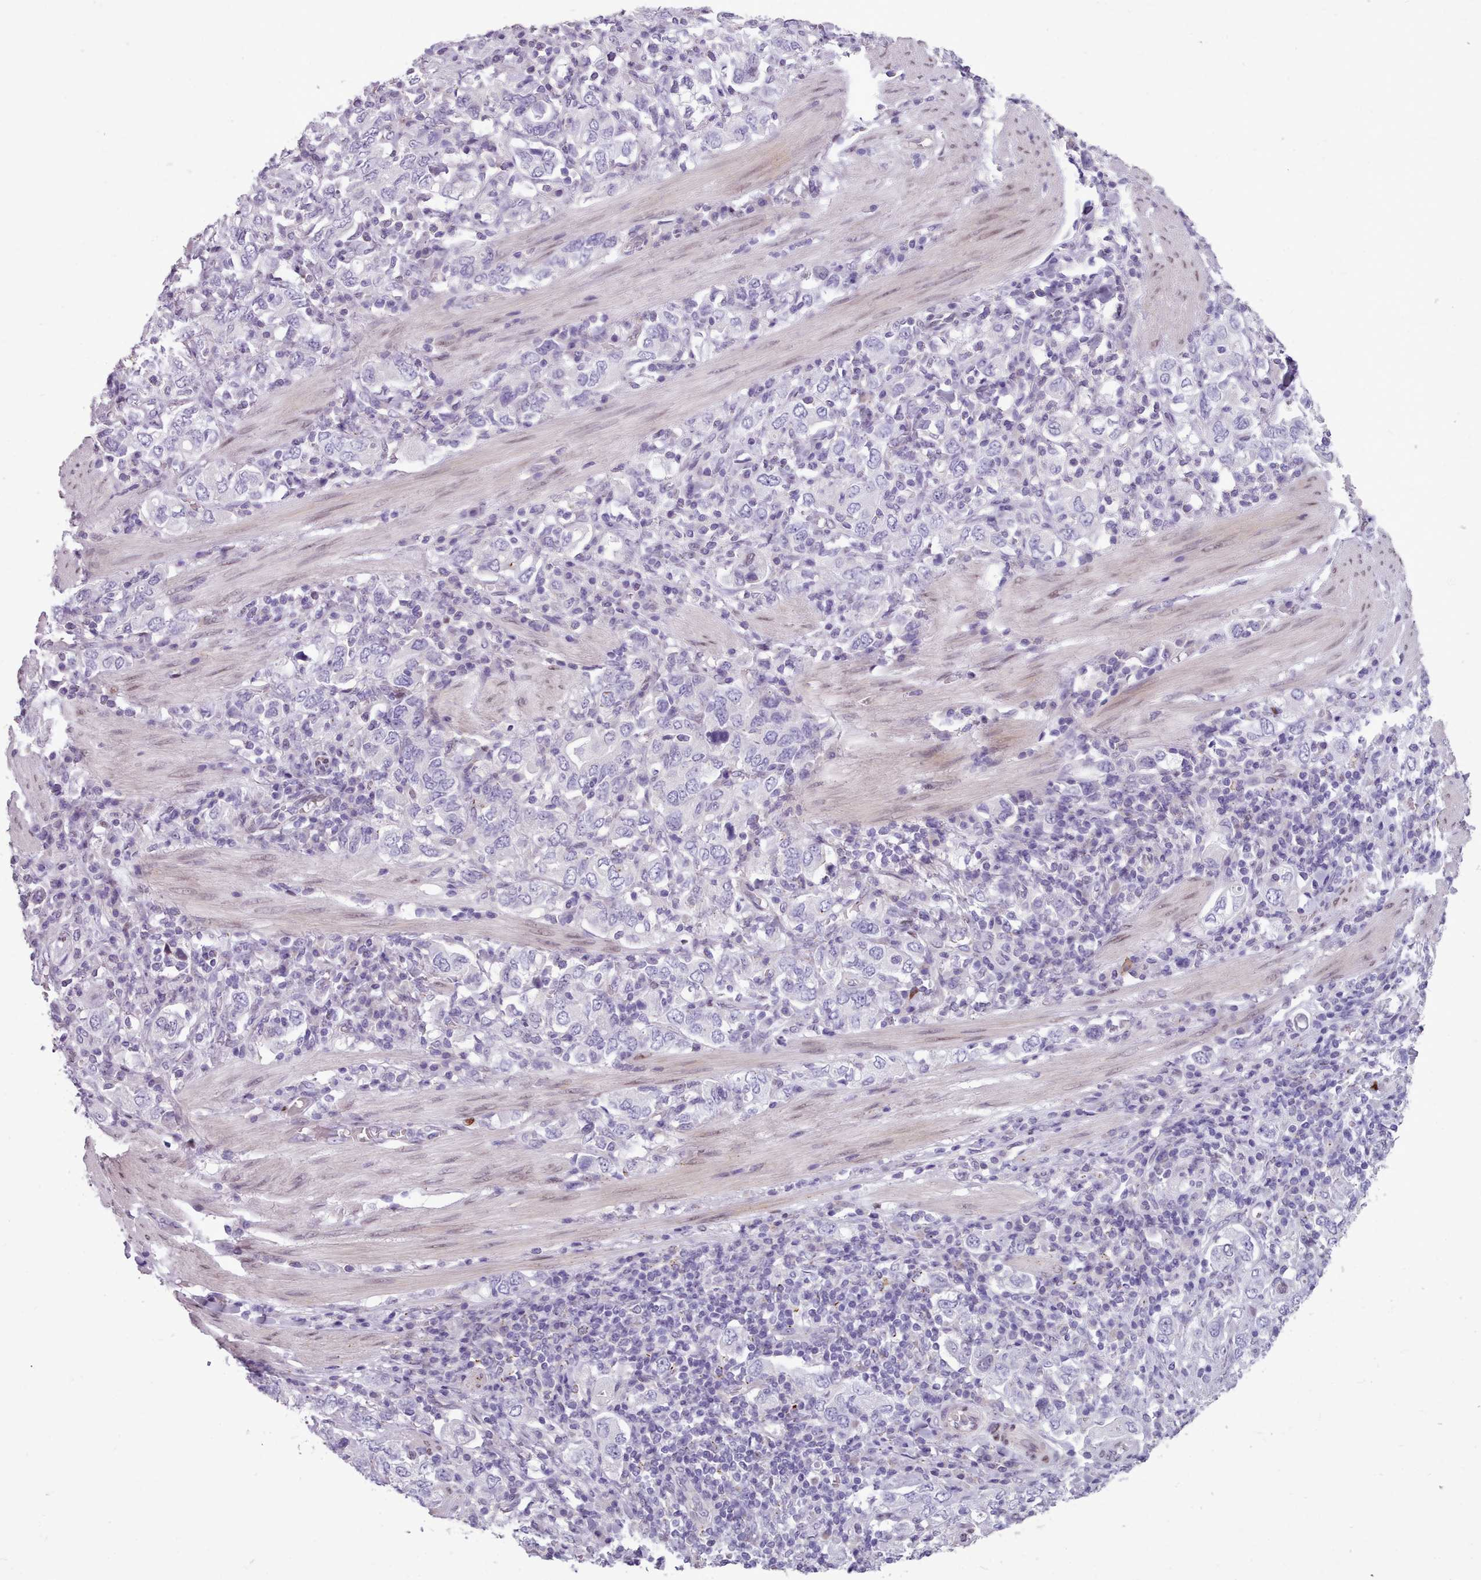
{"staining": {"intensity": "negative", "quantity": "none", "location": "none"}, "tissue": "stomach cancer", "cell_type": "Tumor cells", "image_type": "cancer", "snomed": [{"axis": "morphology", "description": "Adenocarcinoma, NOS"}, {"axis": "topography", "description": "Stomach, upper"}, {"axis": "topography", "description": "Stomach"}], "caption": "A micrograph of stomach adenocarcinoma stained for a protein shows no brown staining in tumor cells. Brightfield microscopy of IHC stained with DAB (brown) and hematoxylin (blue), captured at high magnification.", "gene": "KCNT2", "patient": {"sex": "male", "age": 62}}